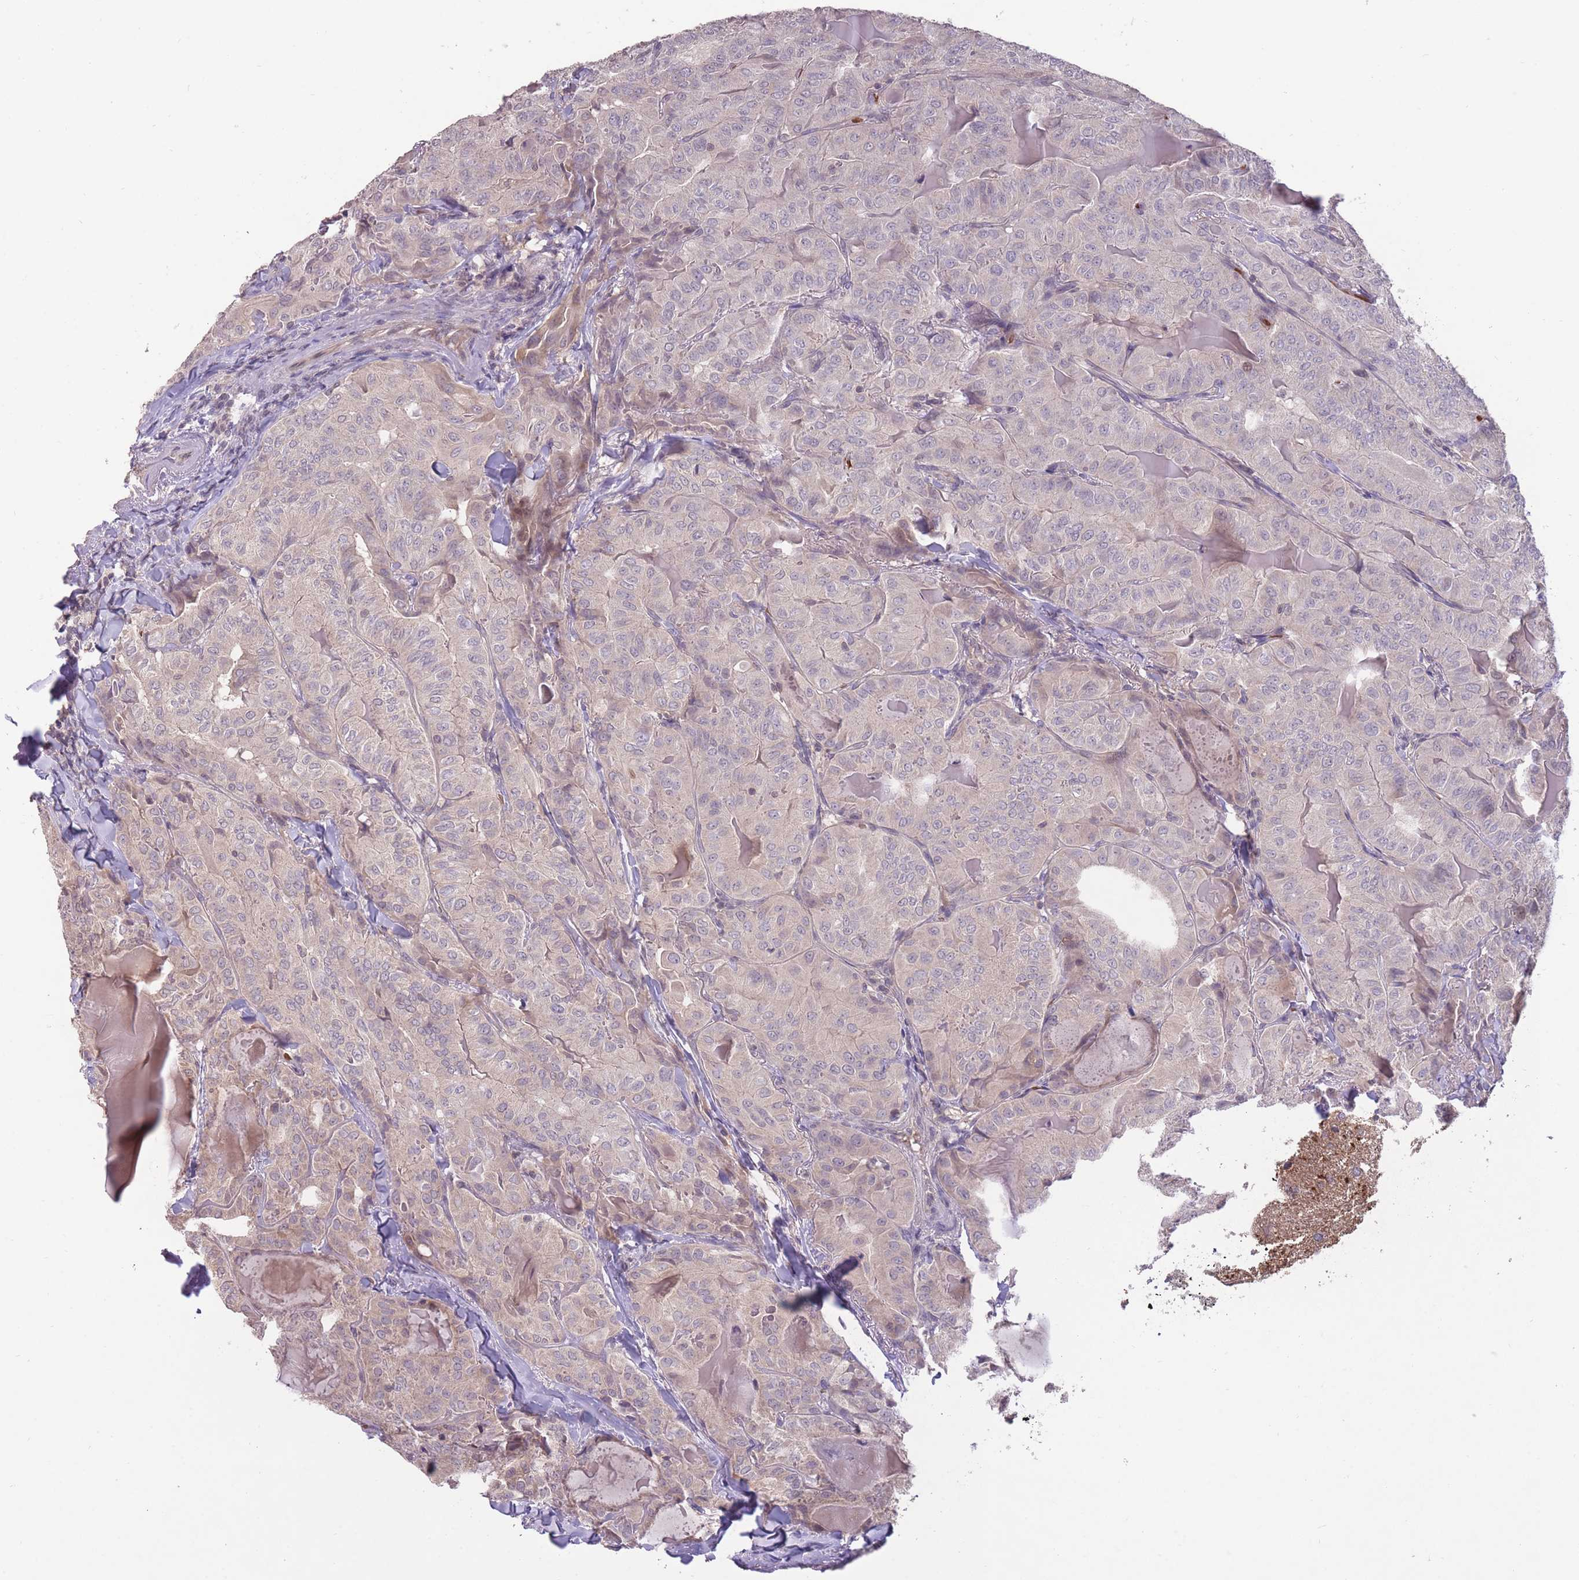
{"staining": {"intensity": "negative", "quantity": "none", "location": "none"}, "tissue": "thyroid cancer", "cell_type": "Tumor cells", "image_type": "cancer", "snomed": [{"axis": "morphology", "description": "Papillary adenocarcinoma, NOS"}, {"axis": "topography", "description": "Thyroid gland"}], "caption": "DAB immunohistochemical staining of thyroid cancer (papillary adenocarcinoma) displays no significant expression in tumor cells.", "gene": "ADCYAP1R1", "patient": {"sex": "female", "age": 68}}